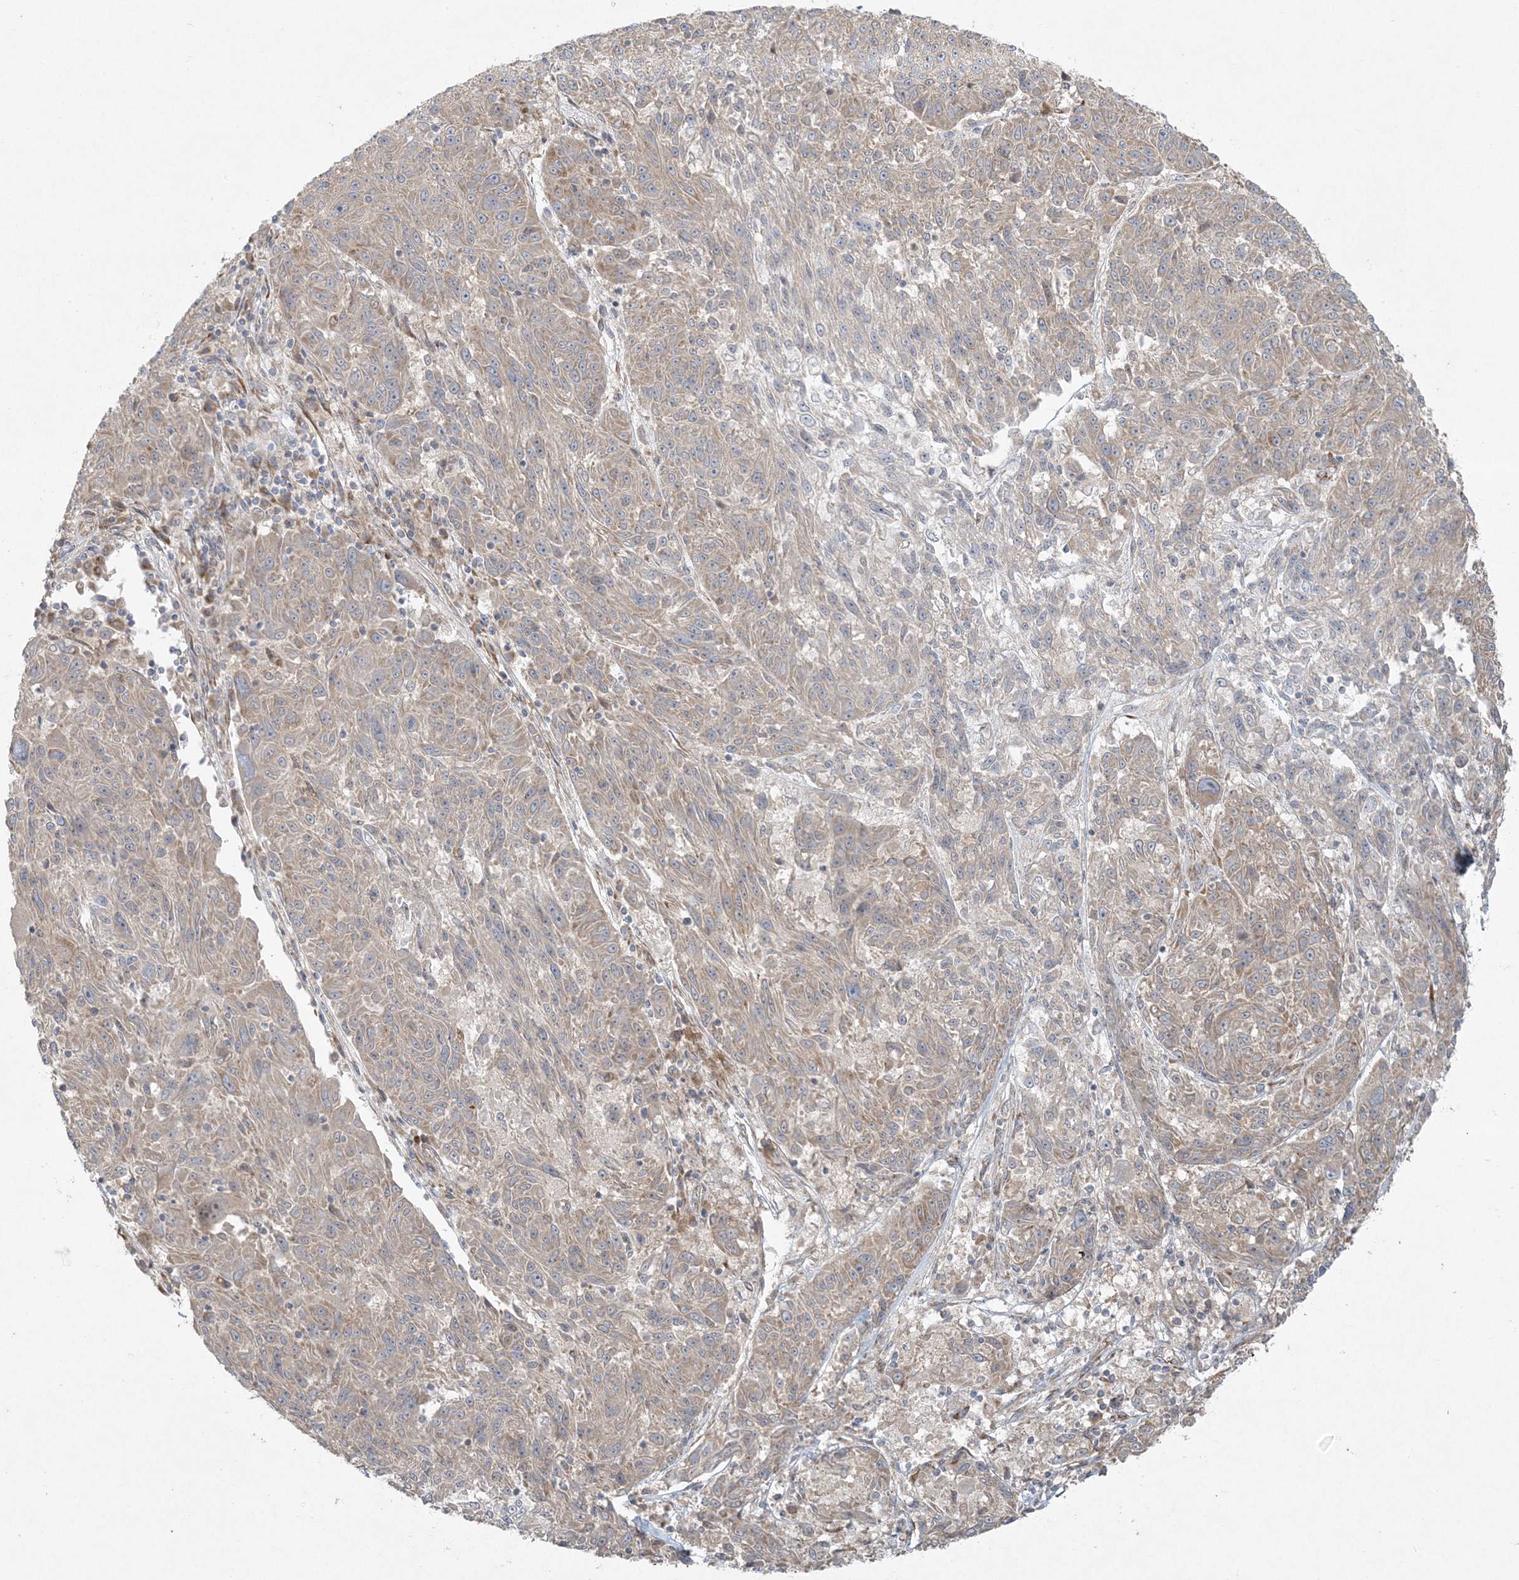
{"staining": {"intensity": "weak", "quantity": "<25%", "location": "cytoplasmic/membranous"}, "tissue": "melanoma", "cell_type": "Tumor cells", "image_type": "cancer", "snomed": [{"axis": "morphology", "description": "Malignant melanoma, NOS"}, {"axis": "topography", "description": "Skin"}], "caption": "This is an immunohistochemistry (IHC) image of human melanoma. There is no staining in tumor cells.", "gene": "ZNF263", "patient": {"sex": "male", "age": 53}}